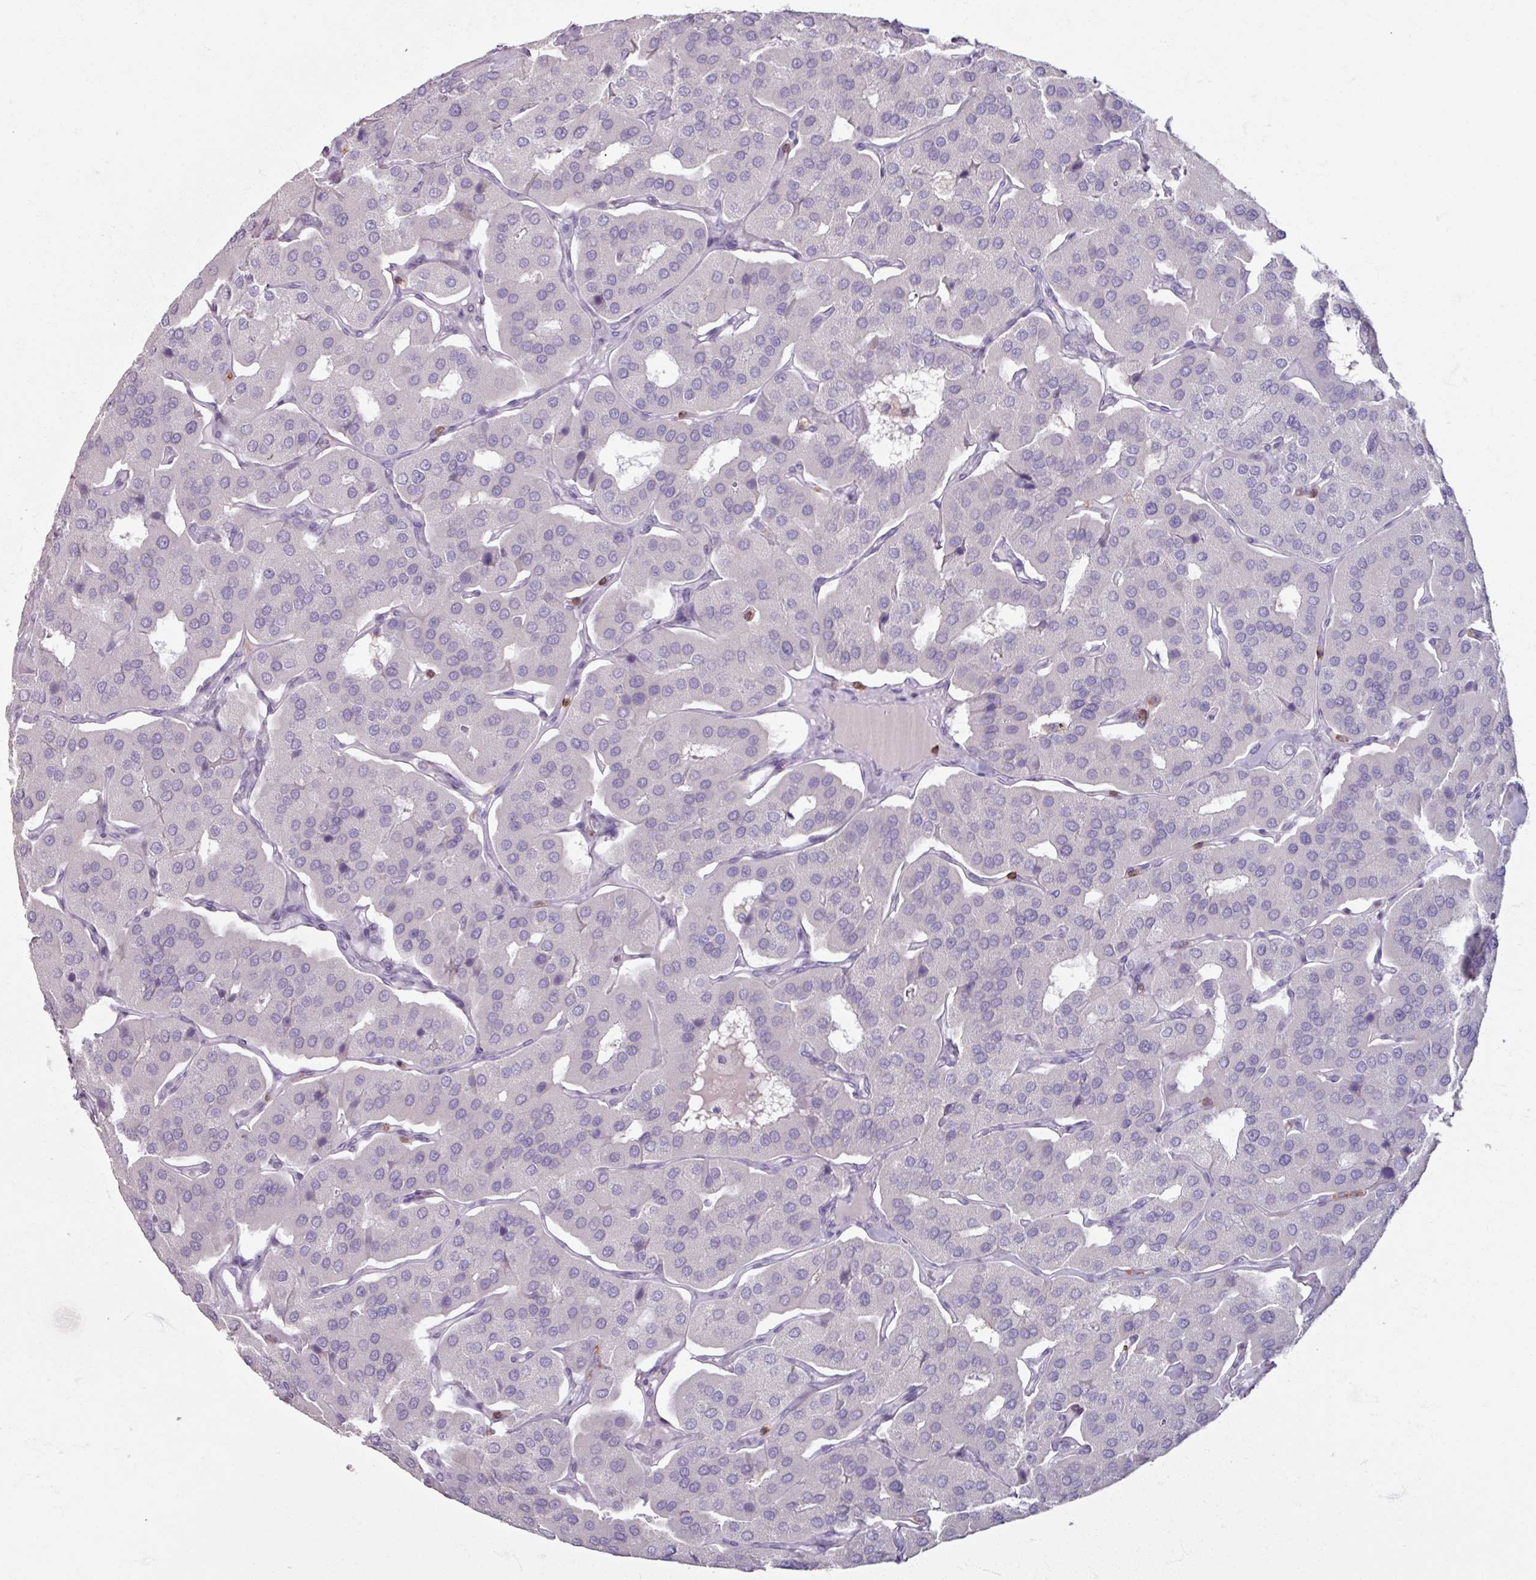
{"staining": {"intensity": "negative", "quantity": "none", "location": "none"}, "tissue": "parathyroid gland", "cell_type": "Glandular cells", "image_type": "normal", "snomed": [{"axis": "morphology", "description": "Normal tissue, NOS"}, {"axis": "morphology", "description": "Adenoma, NOS"}, {"axis": "topography", "description": "Parathyroid gland"}], "caption": "Glandular cells are negative for protein expression in normal human parathyroid gland. Brightfield microscopy of IHC stained with DAB (brown) and hematoxylin (blue), captured at high magnification.", "gene": "PTPRC", "patient": {"sex": "female", "age": 86}}